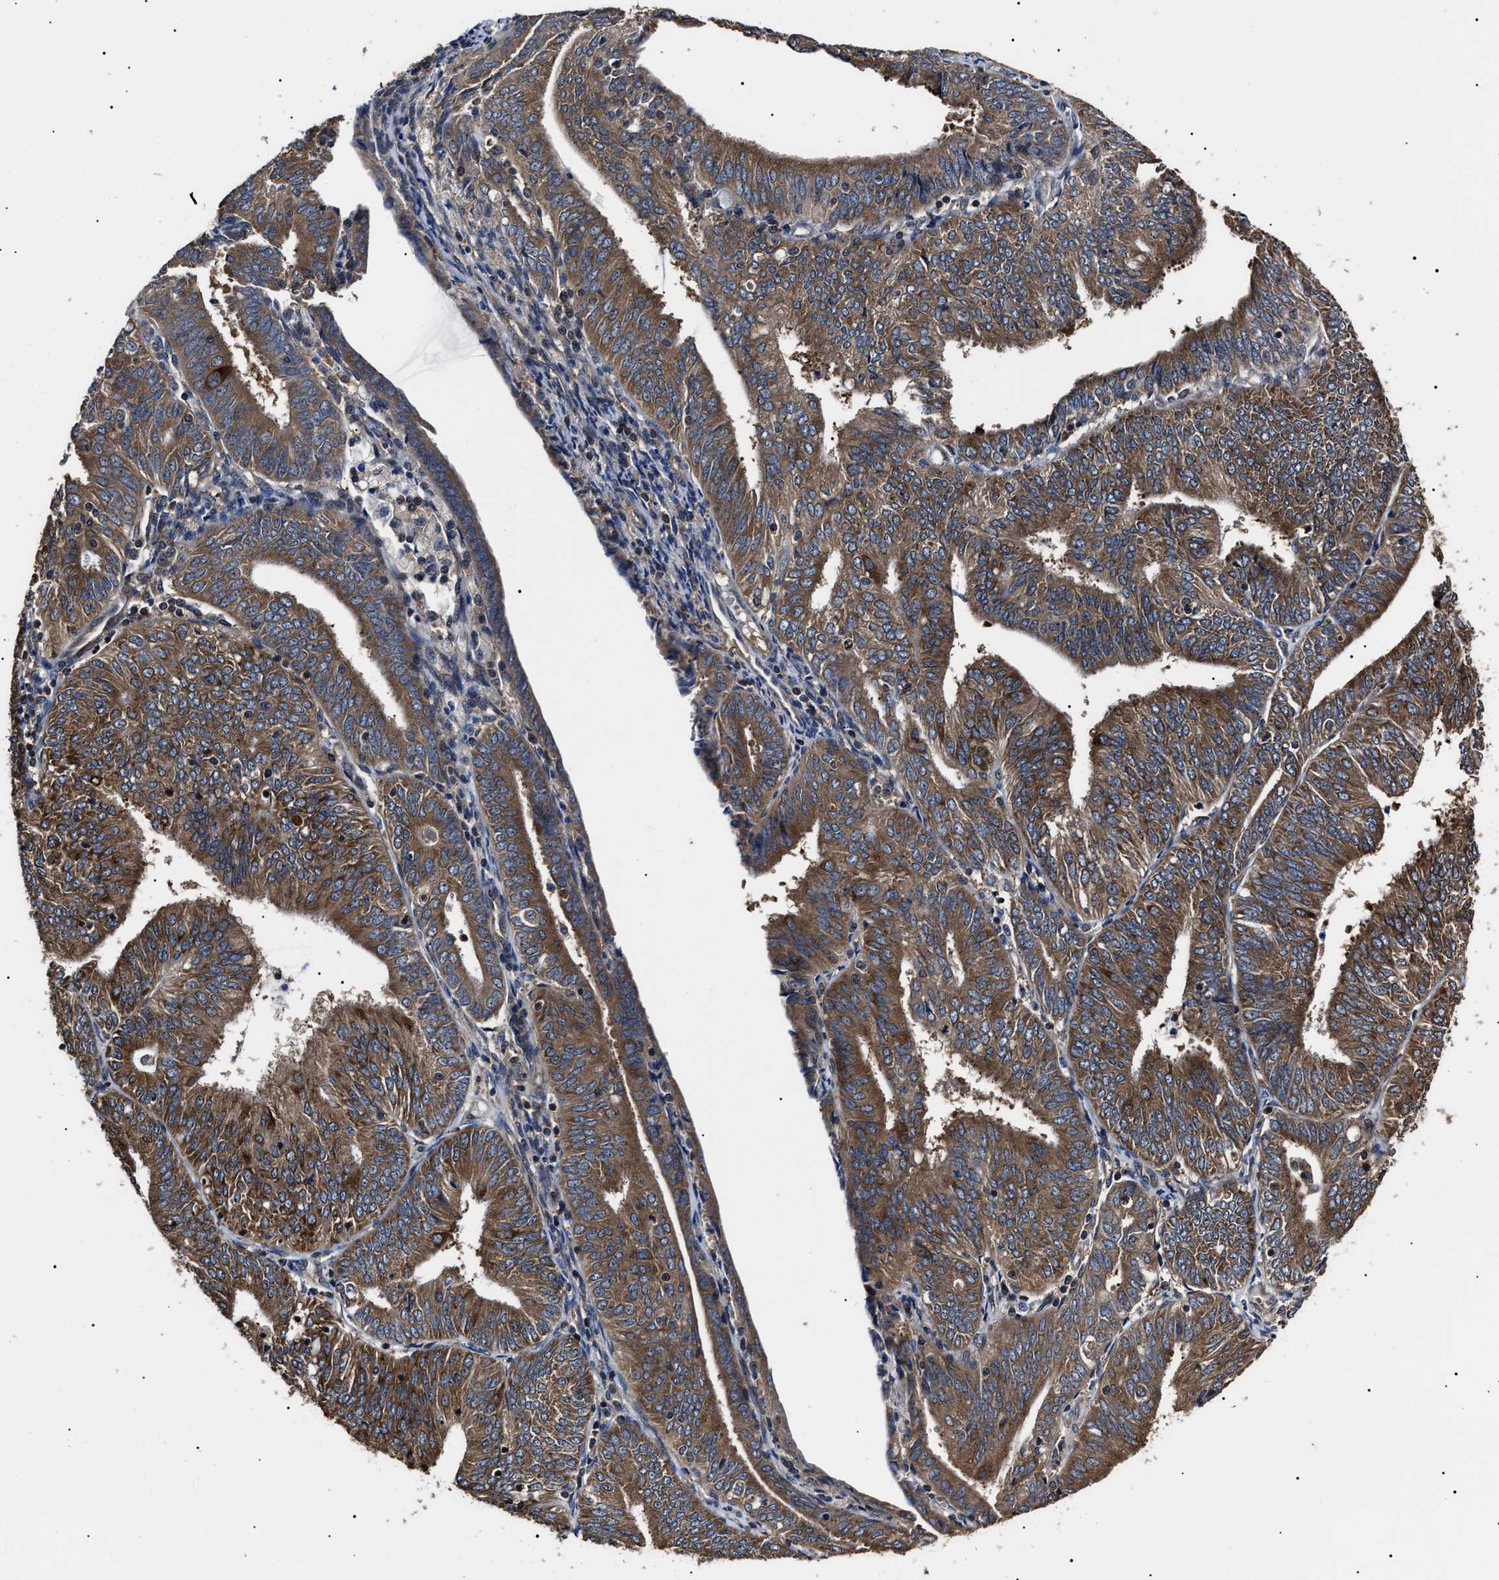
{"staining": {"intensity": "moderate", "quantity": ">75%", "location": "cytoplasmic/membranous"}, "tissue": "endometrial cancer", "cell_type": "Tumor cells", "image_type": "cancer", "snomed": [{"axis": "morphology", "description": "Adenocarcinoma, NOS"}, {"axis": "topography", "description": "Endometrium"}], "caption": "Tumor cells exhibit medium levels of moderate cytoplasmic/membranous staining in approximately >75% of cells in endometrial adenocarcinoma.", "gene": "CCT8", "patient": {"sex": "female", "age": 58}}